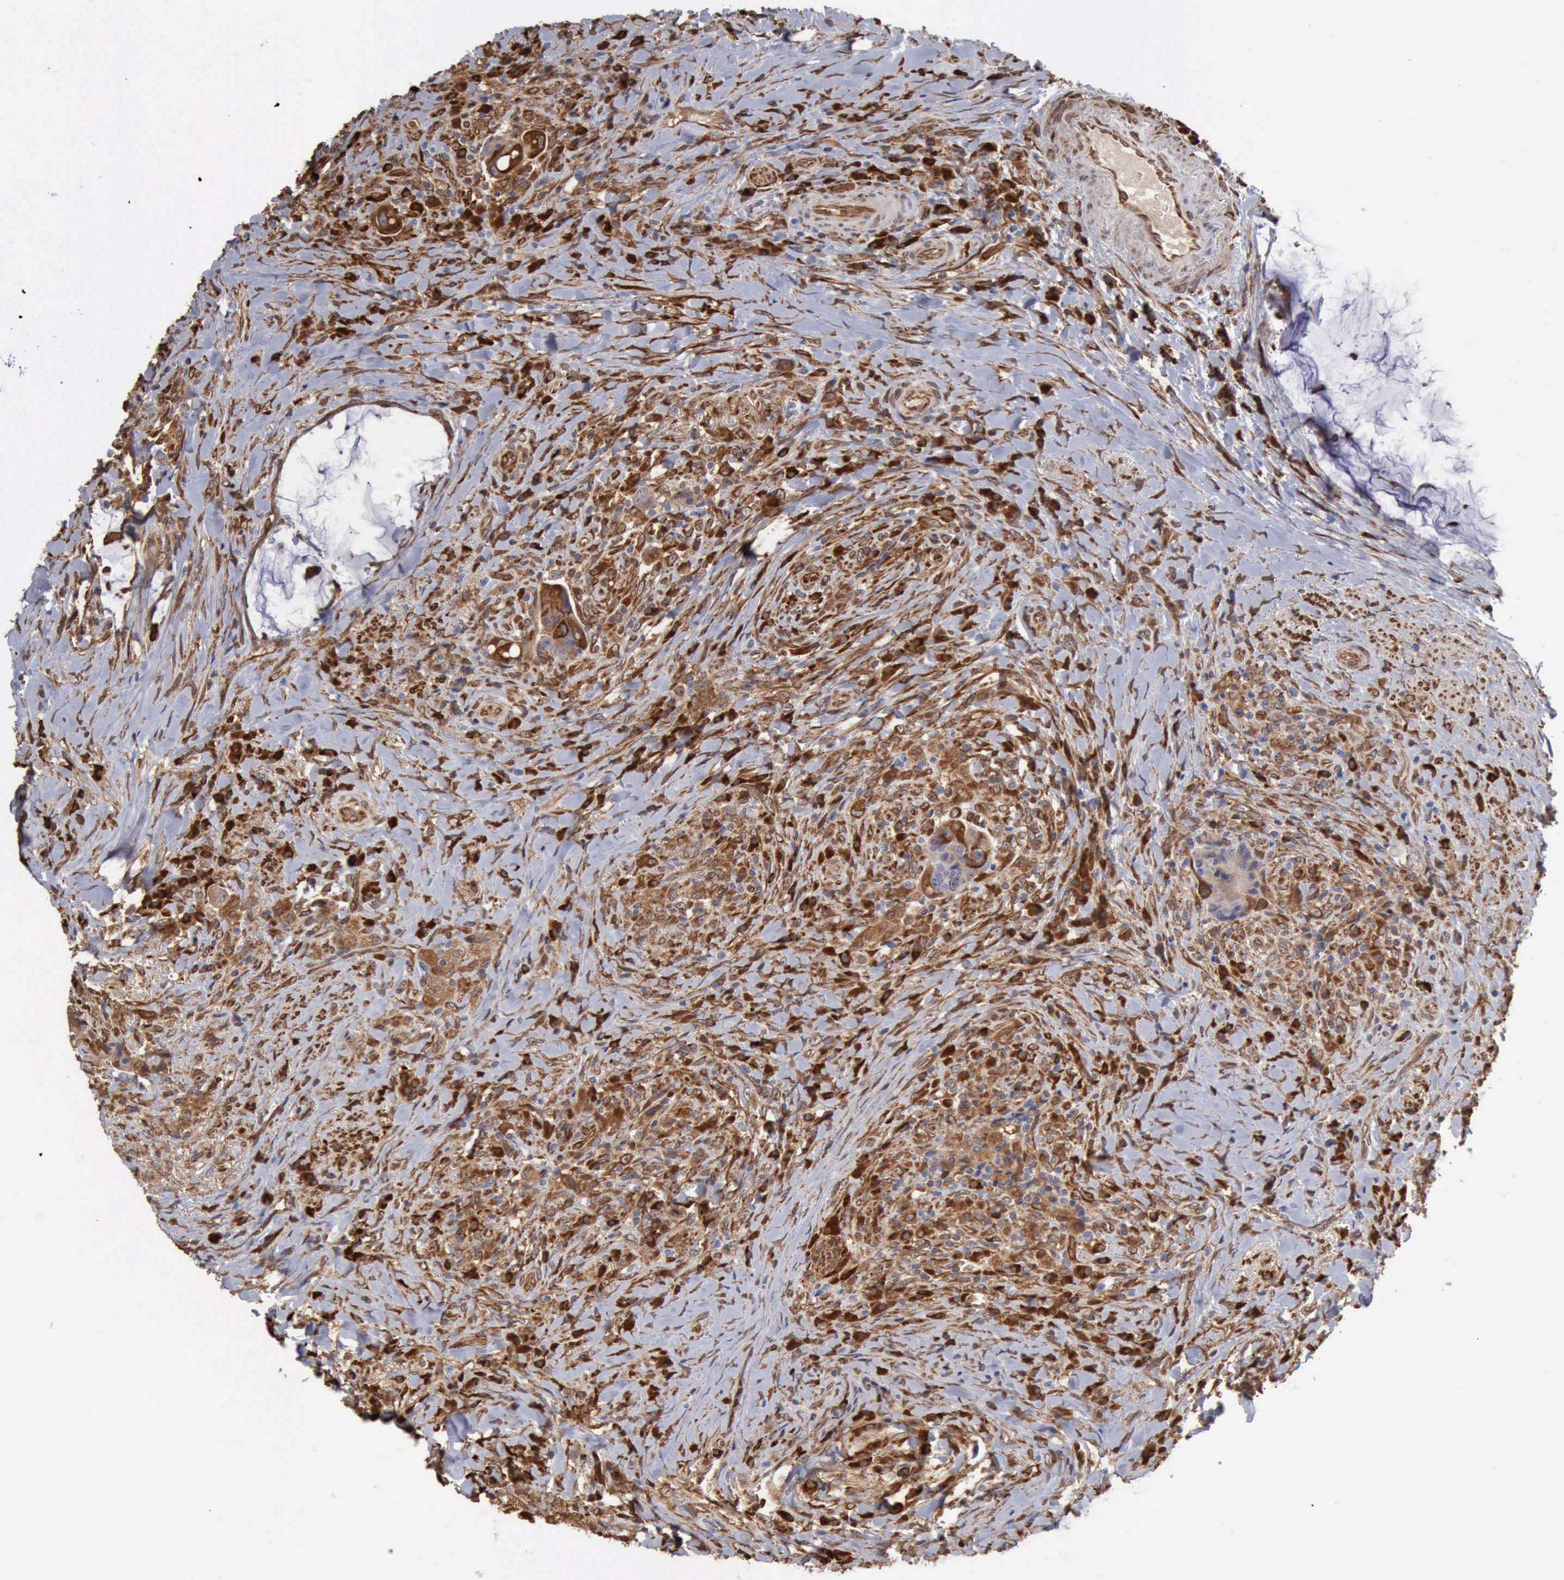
{"staining": {"intensity": "moderate", "quantity": ">75%", "location": "cytoplasmic/membranous"}, "tissue": "colorectal cancer", "cell_type": "Tumor cells", "image_type": "cancer", "snomed": [{"axis": "morphology", "description": "Adenocarcinoma, NOS"}, {"axis": "topography", "description": "Rectum"}], "caption": "Approximately >75% of tumor cells in human colorectal cancer show moderate cytoplasmic/membranous protein staining as visualized by brown immunohistochemical staining.", "gene": "APOL2", "patient": {"sex": "female", "age": 71}}